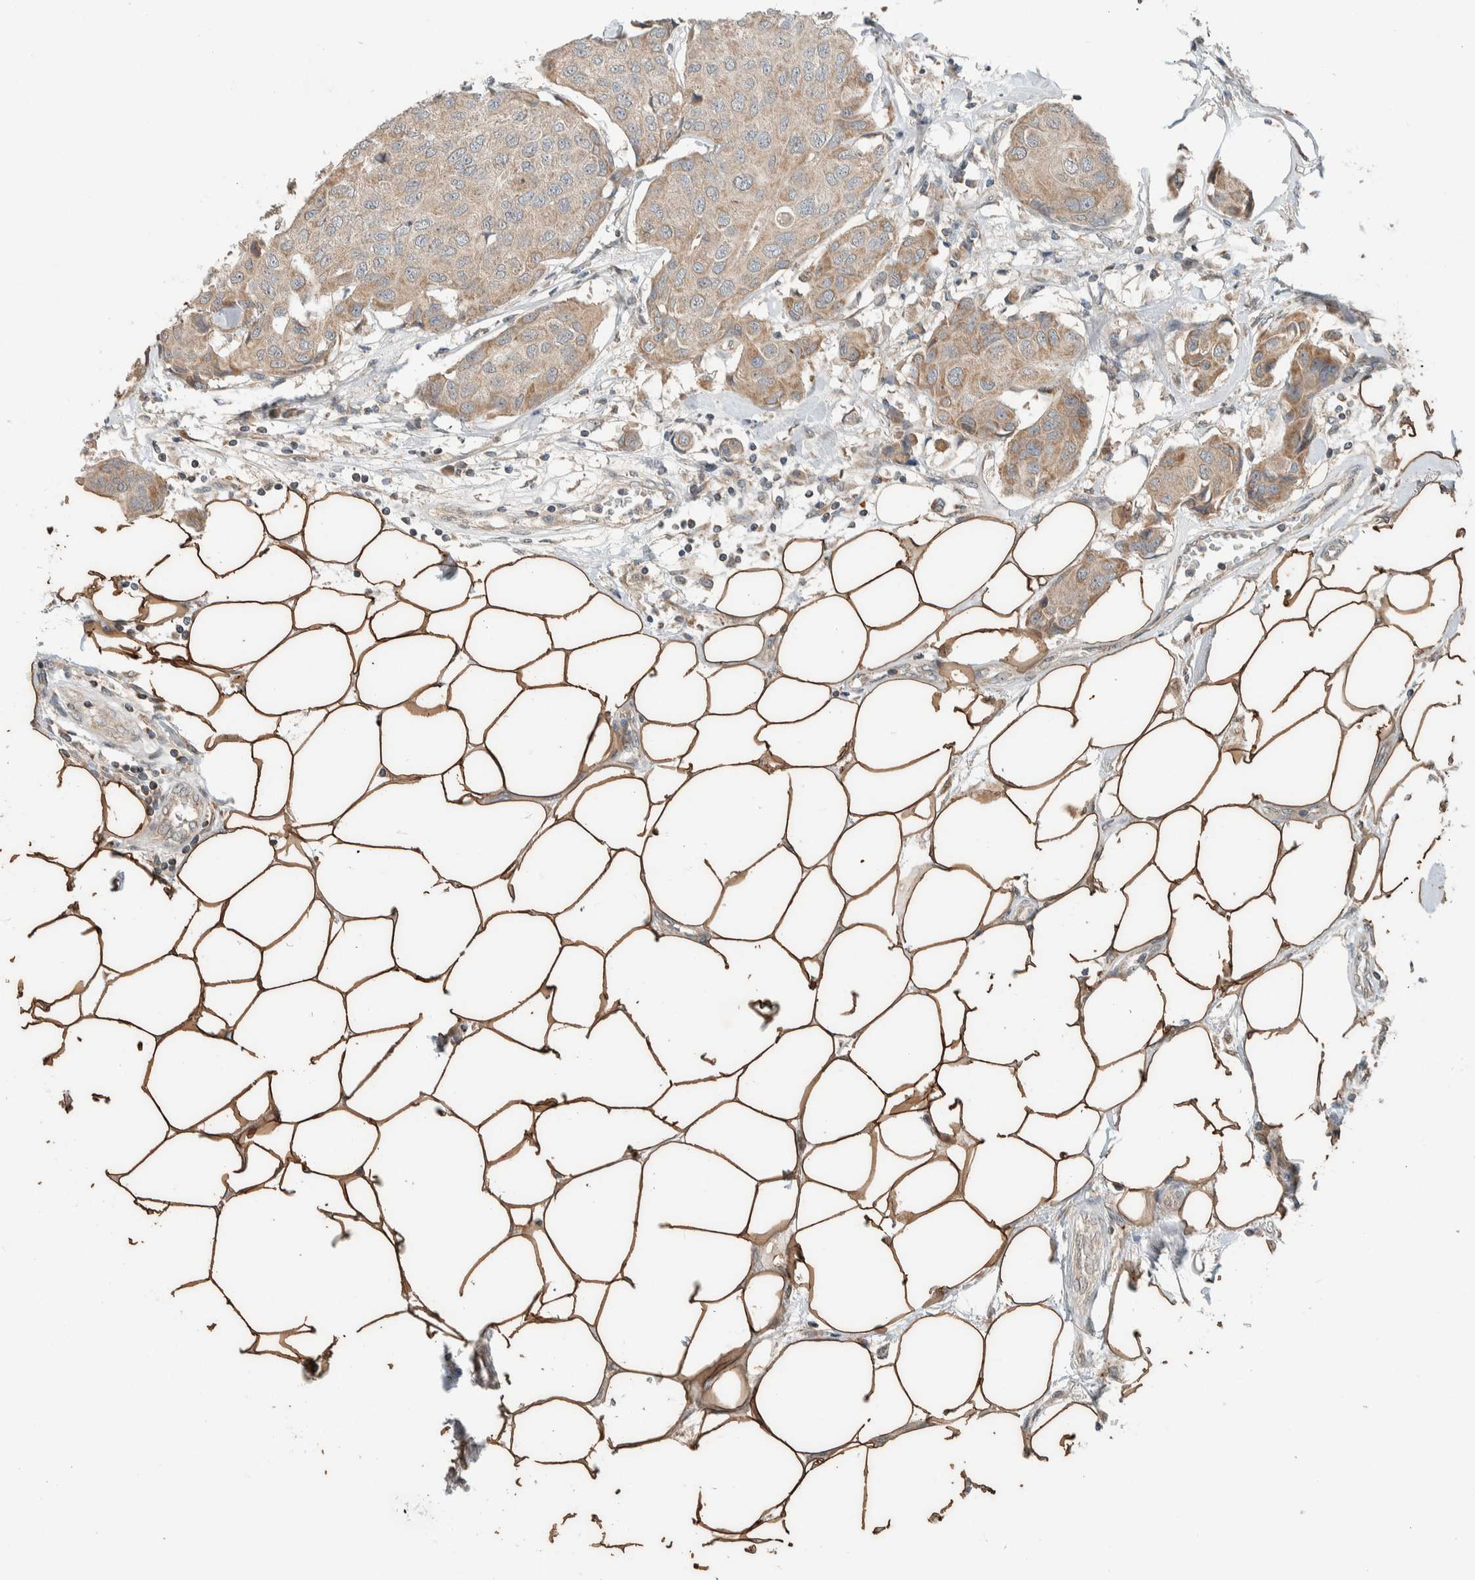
{"staining": {"intensity": "weak", "quantity": ">75%", "location": "cytoplasmic/membranous"}, "tissue": "breast cancer", "cell_type": "Tumor cells", "image_type": "cancer", "snomed": [{"axis": "morphology", "description": "Duct carcinoma"}, {"axis": "topography", "description": "Breast"}], "caption": "Brown immunohistochemical staining in invasive ductal carcinoma (breast) shows weak cytoplasmic/membranous expression in approximately >75% of tumor cells.", "gene": "NBR1", "patient": {"sex": "female", "age": 80}}